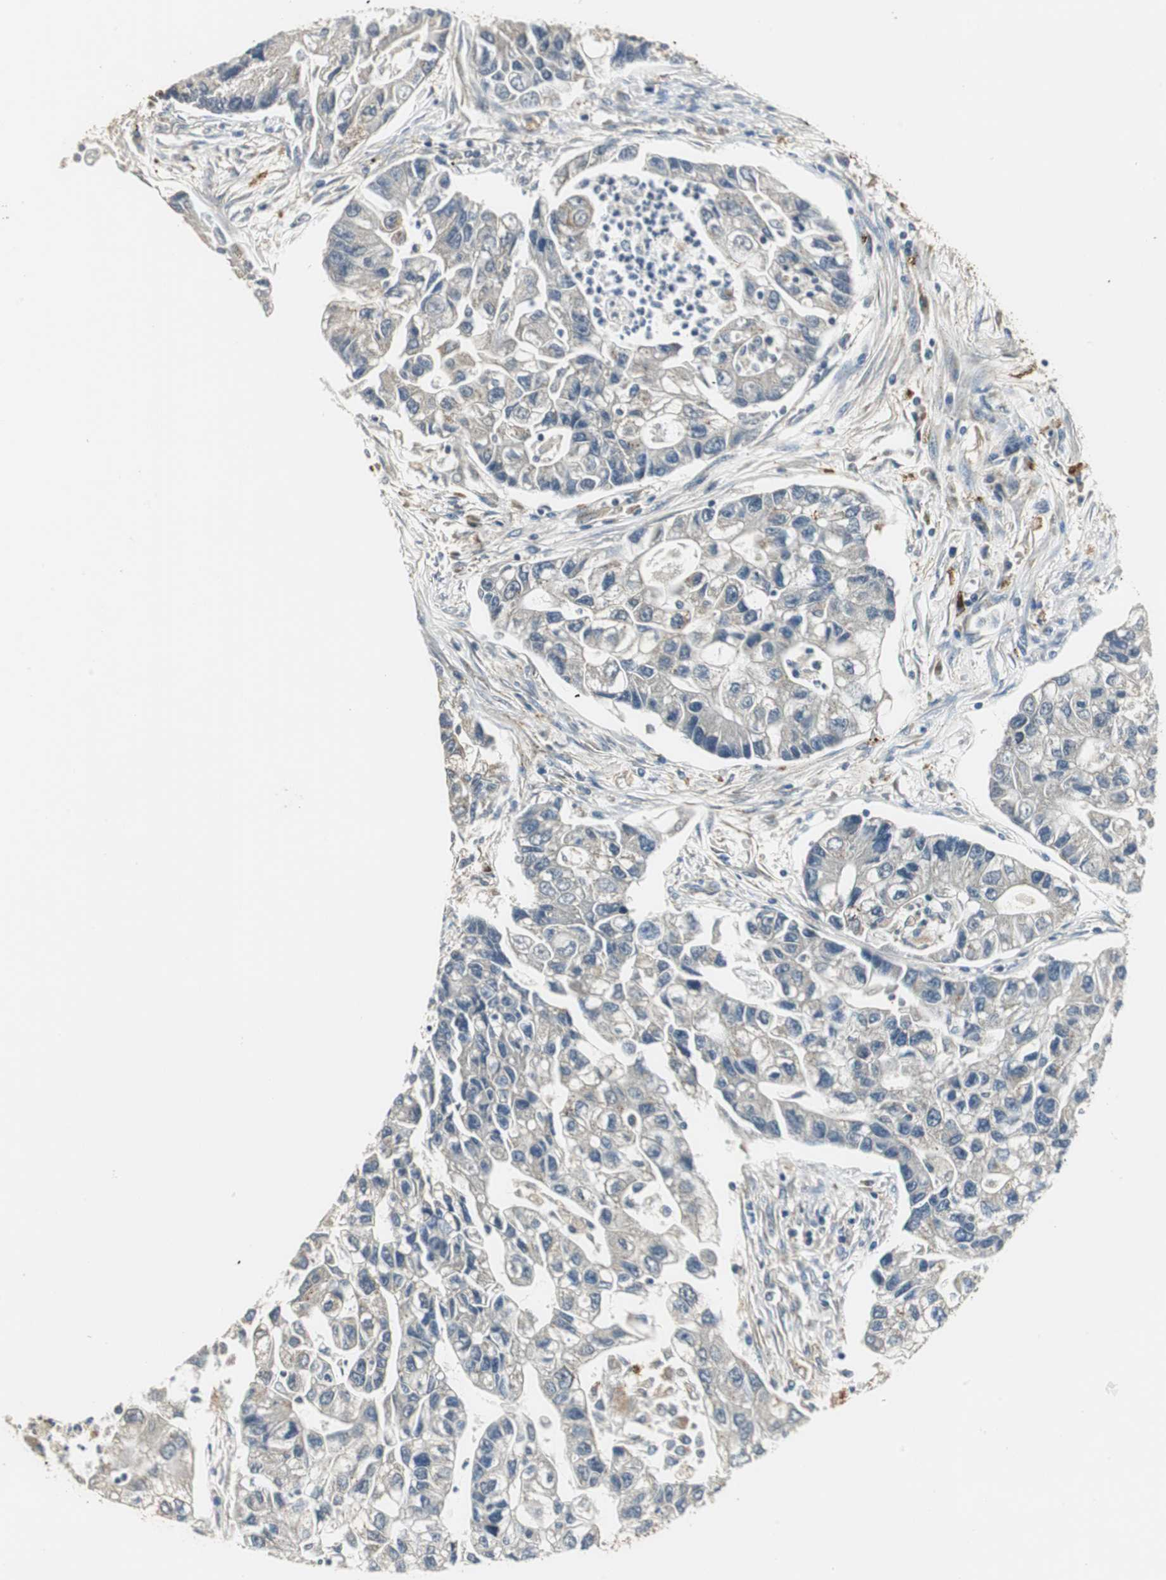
{"staining": {"intensity": "weak", "quantity": "25%-75%", "location": "cytoplasmic/membranous"}, "tissue": "lung cancer", "cell_type": "Tumor cells", "image_type": "cancer", "snomed": [{"axis": "morphology", "description": "Adenocarcinoma, NOS"}, {"axis": "topography", "description": "Lung"}], "caption": "A brown stain labels weak cytoplasmic/membranous expression of a protein in lung adenocarcinoma tumor cells. (DAB IHC with brightfield microscopy, high magnification).", "gene": "NIT1", "patient": {"sex": "female", "age": 51}}